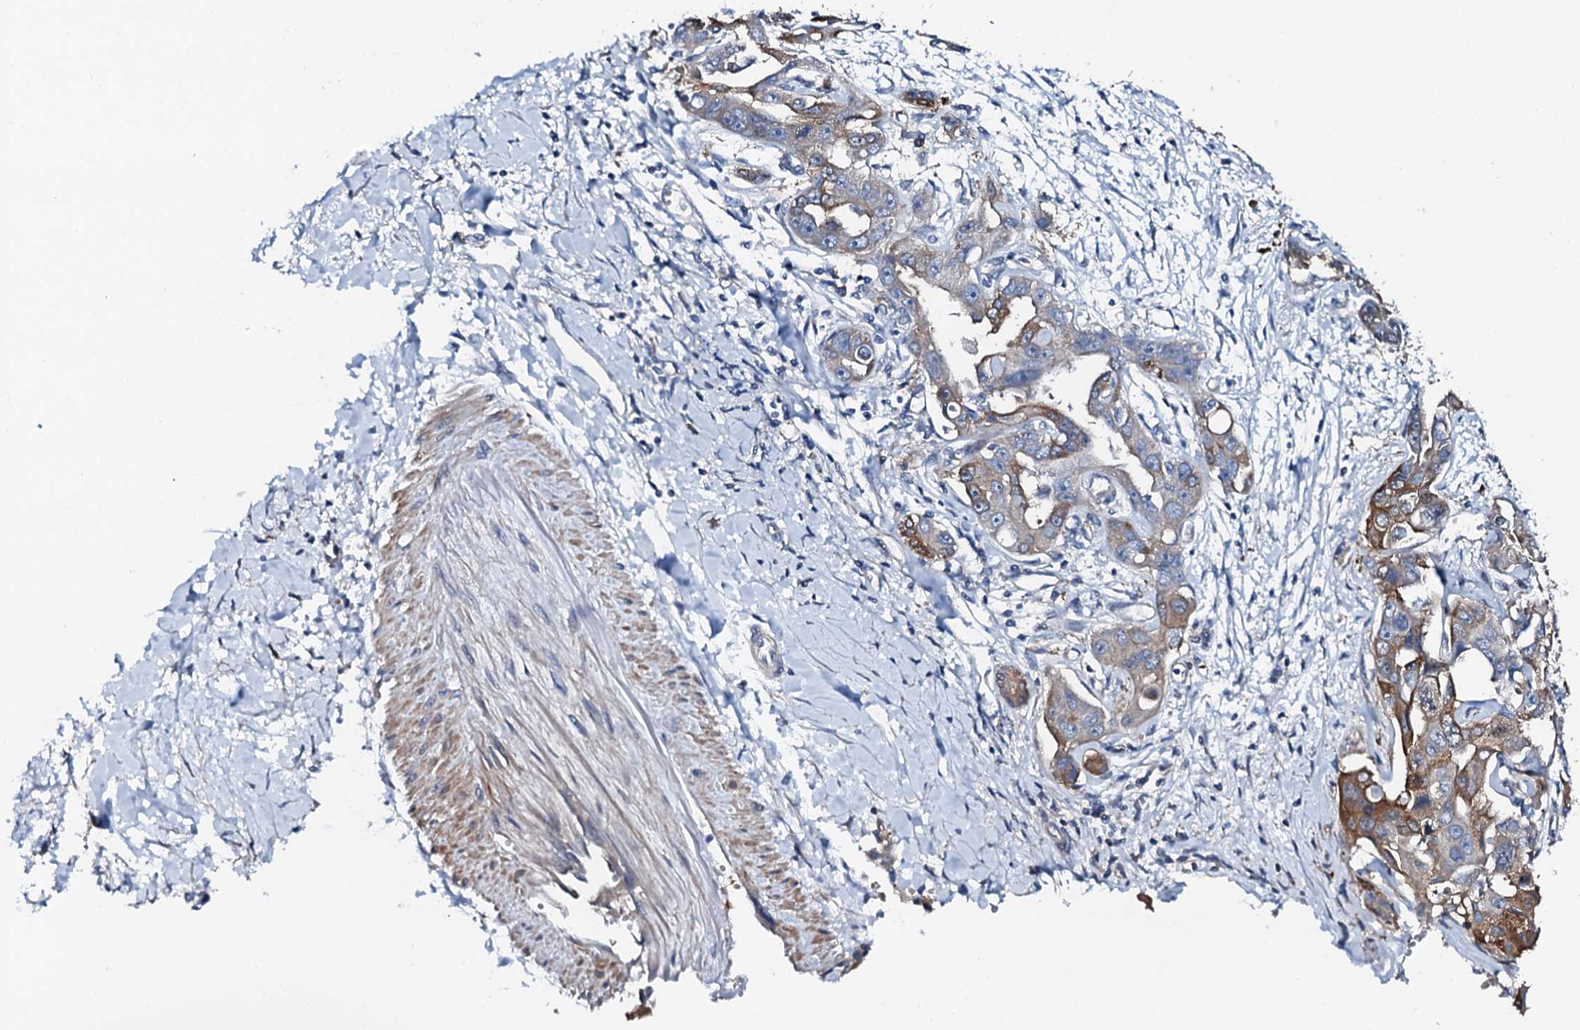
{"staining": {"intensity": "moderate", "quantity": "<25%", "location": "cytoplasmic/membranous"}, "tissue": "liver cancer", "cell_type": "Tumor cells", "image_type": "cancer", "snomed": [{"axis": "morphology", "description": "Cholangiocarcinoma"}, {"axis": "topography", "description": "Liver"}], "caption": "Liver cholangiocarcinoma was stained to show a protein in brown. There is low levels of moderate cytoplasmic/membranous expression in about <25% of tumor cells.", "gene": "GFOD2", "patient": {"sex": "male", "age": 59}}